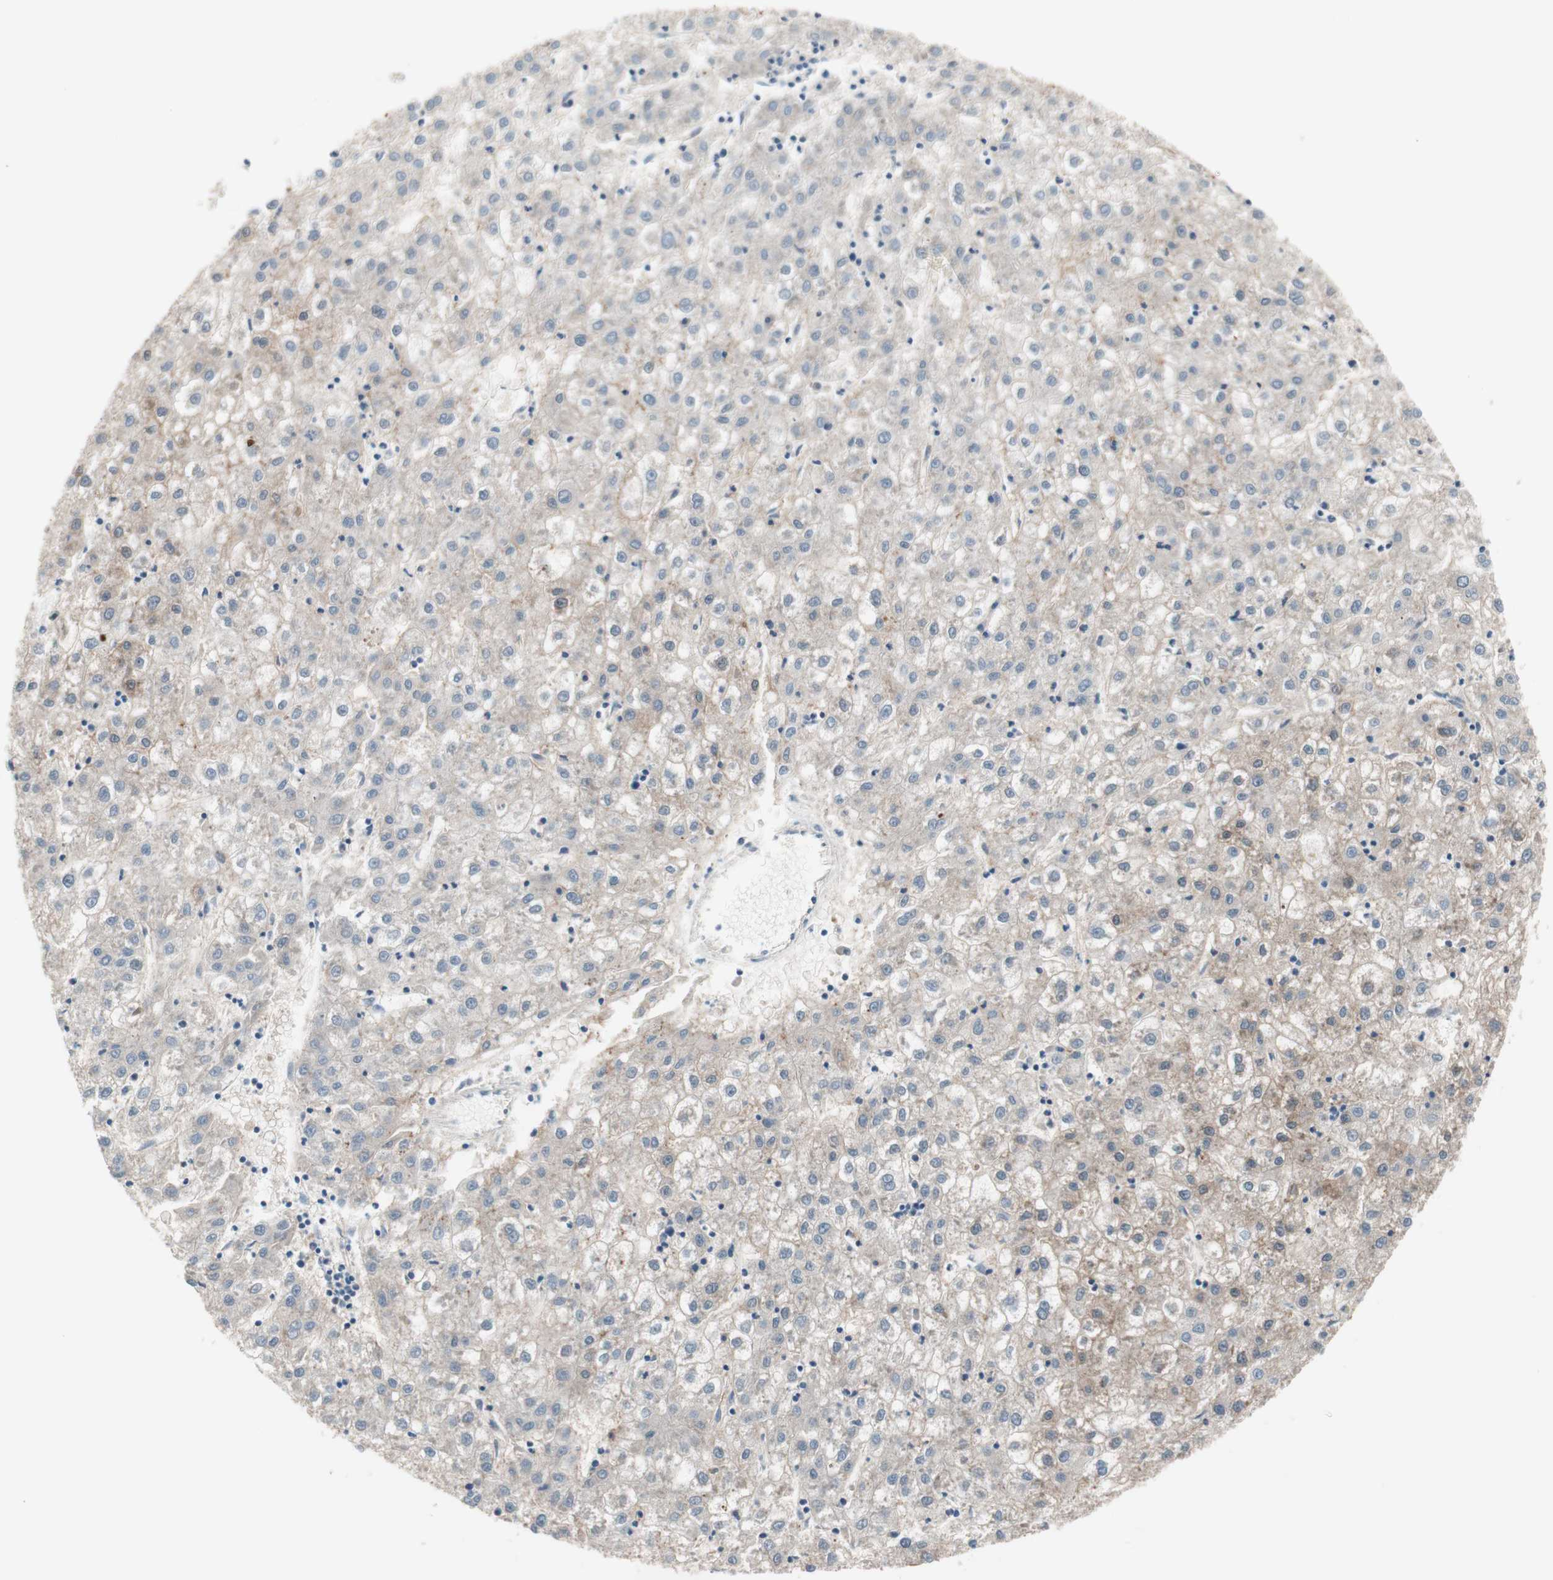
{"staining": {"intensity": "weak", "quantity": "<25%", "location": "cytoplasmic/membranous"}, "tissue": "liver cancer", "cell_type": "Tumor cells", "image_type": "cancer", "snomed": [{"axis": "morphology", "description": "Carcinoma, Hepatocellular, NOS"}, {"axis": "topography", "description": "Liver"}], "caption": "Tumor cells show no significant protein positivity in liver cancer (hepatocellular carcinoma).", "gene": "PDZK1", "patient": {"sex": "male", "age": 72}}